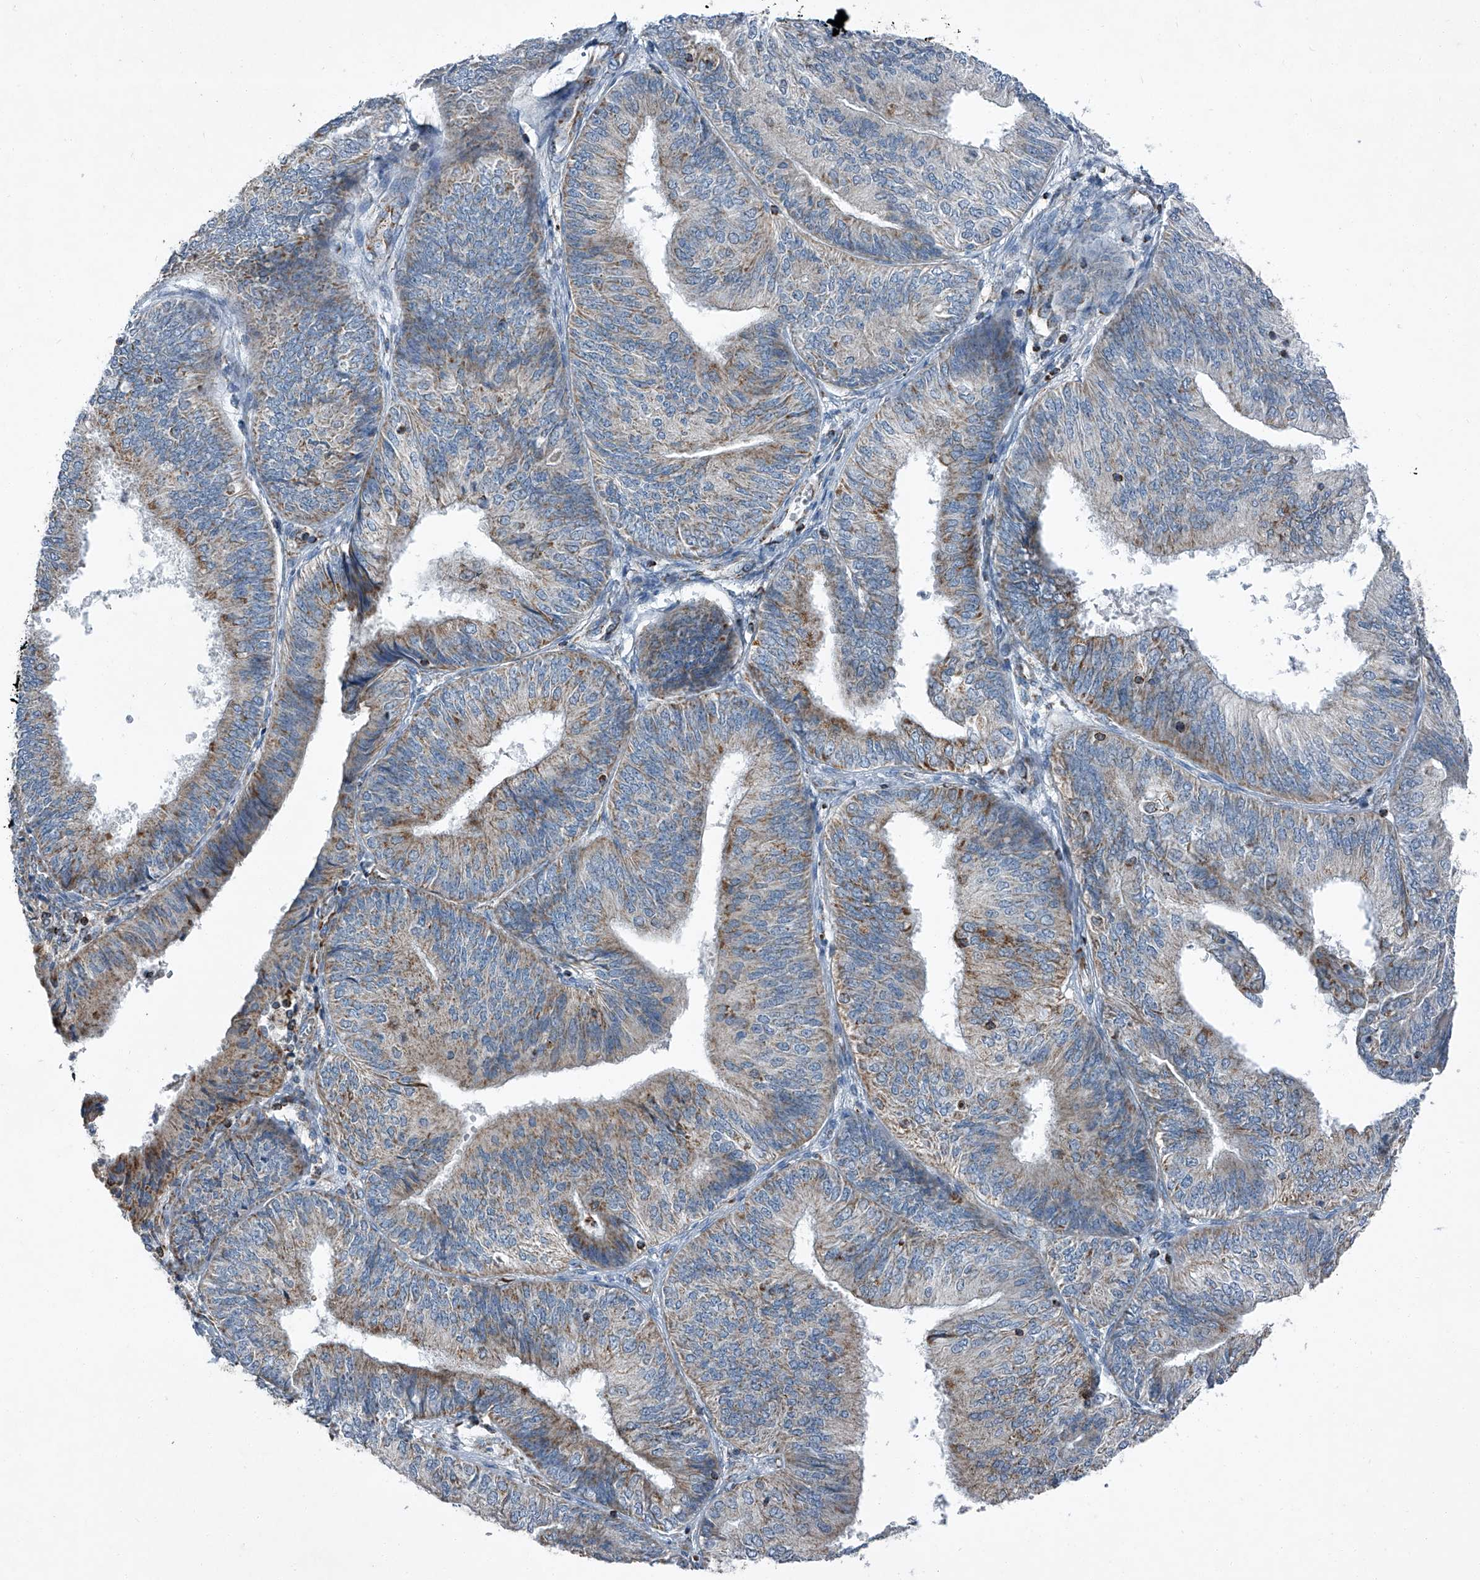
{"staining": {"intensity": "moderate", "quantity": "25%-75%", "location": "cytoplasmic/membranous"}, "tissue": "endometrial cancer", "cell_type": "Tumor cells", "image_type": "cancer", "snomed": [{"axis": "morphology", "description": "Adenocarcinoma, NOS"}, {"axis": "topography", "description": "Endometrium"}], "caption": "Adenocarcinoma (endometrial) stained with DAB immunohistochemistry demonstrates medium levels of moderate cytoplasmic/membranous expression in approximately 25%-75% of tumor cells.", "gene": "CHRNA7", "patient": {"sex": "female", "age": 58}}